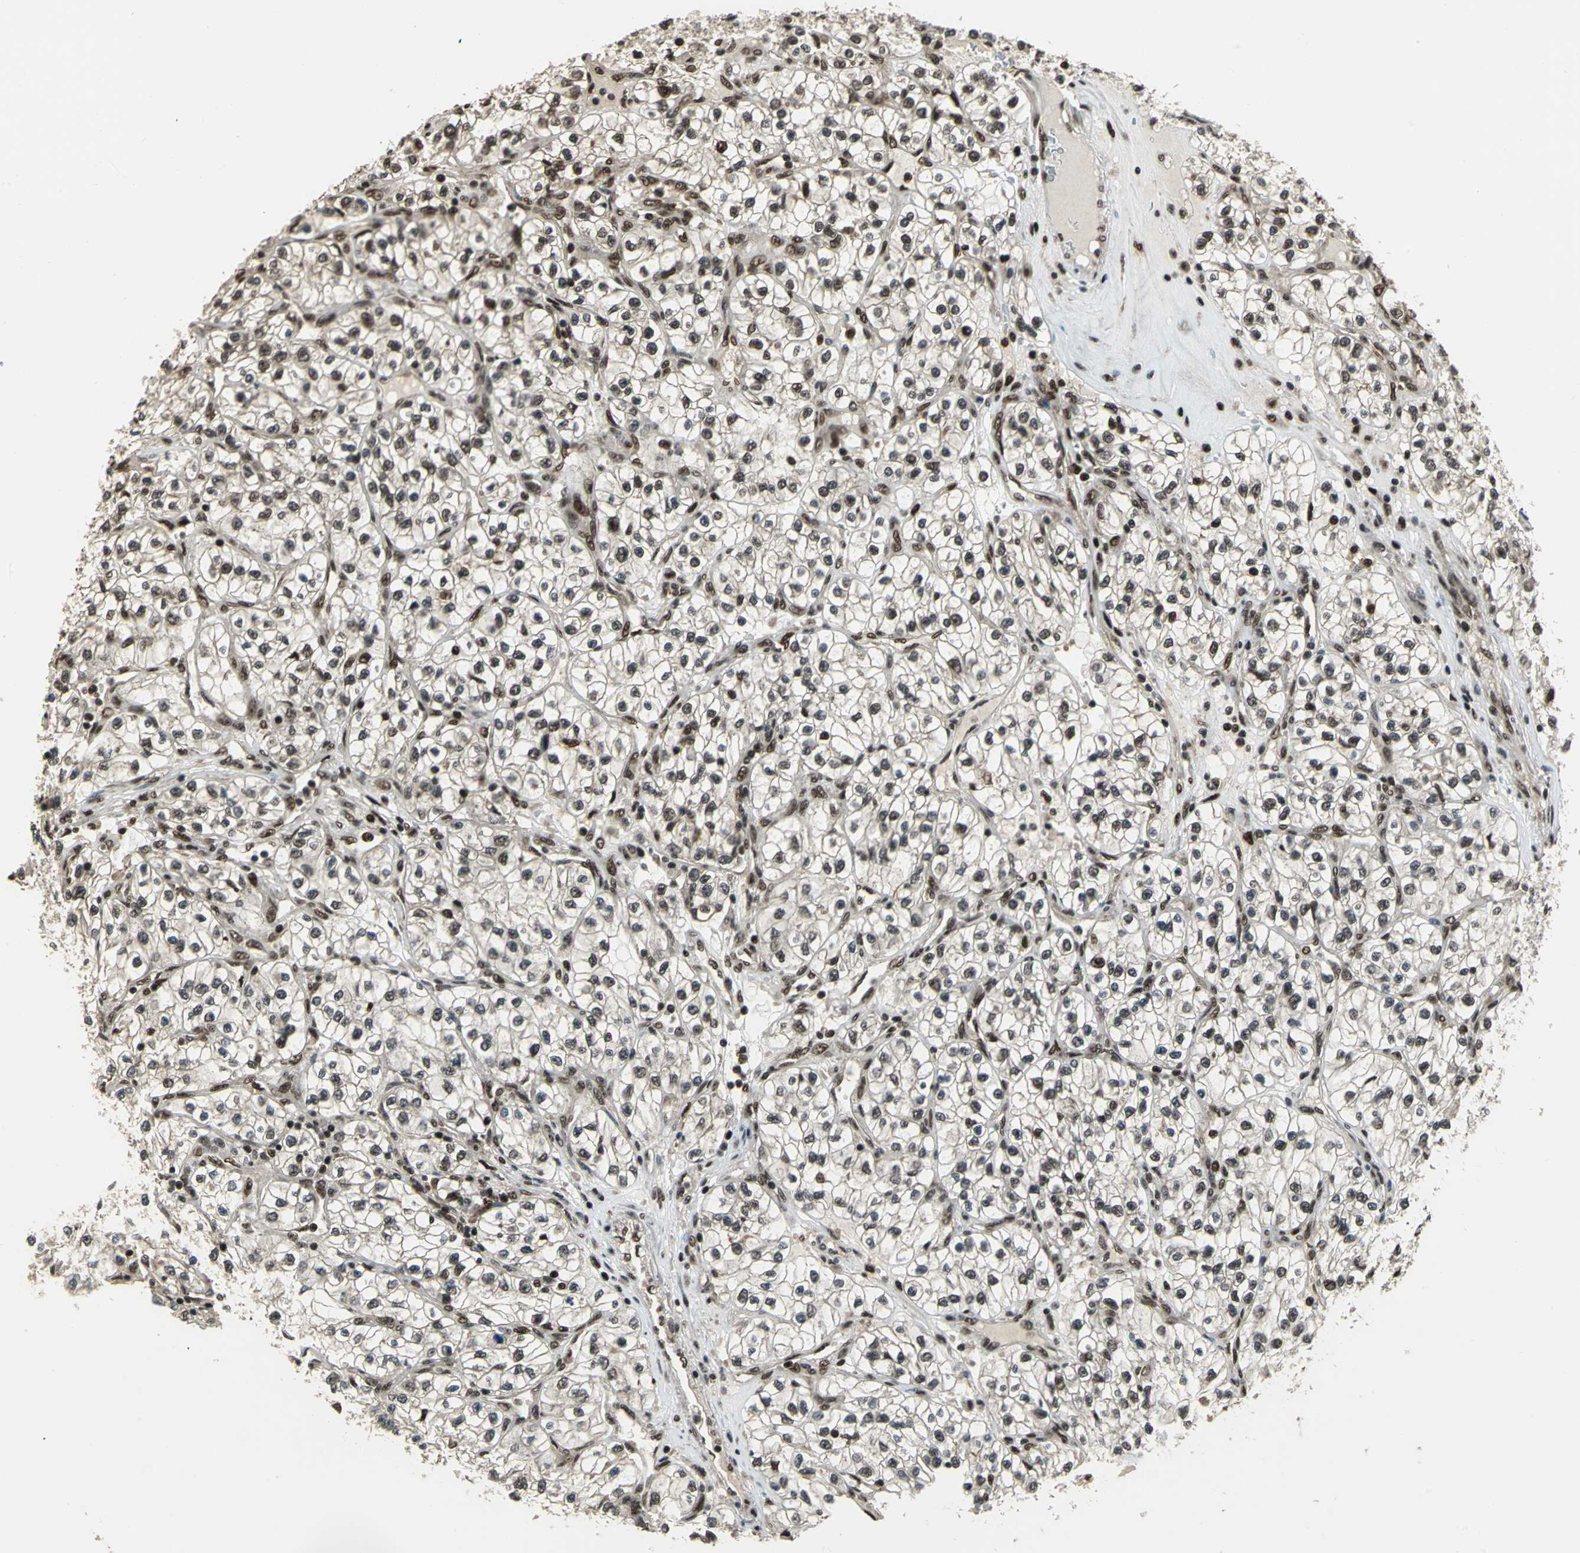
{"staining": {"intensity": "moderate", "quantity": ">75%", "location": "nuclear"}, "tissue": "renal cancer", "cell_type": "Tumor cells", "image_type": "cancer", "snomed": [{"axis": "morphology", "description": "Adenocarcinoma, NOS"}, {"axis": "topography", "description": "Kidney"}], "caption": "Immunohistochemical staining of human adenocarcinoma (renal) demonstrates moderate nuclear protein positivity in about >75% of tumor cells.", "gene": "MIS18BP1", "patient": {"sex": "female", "age": 57}}